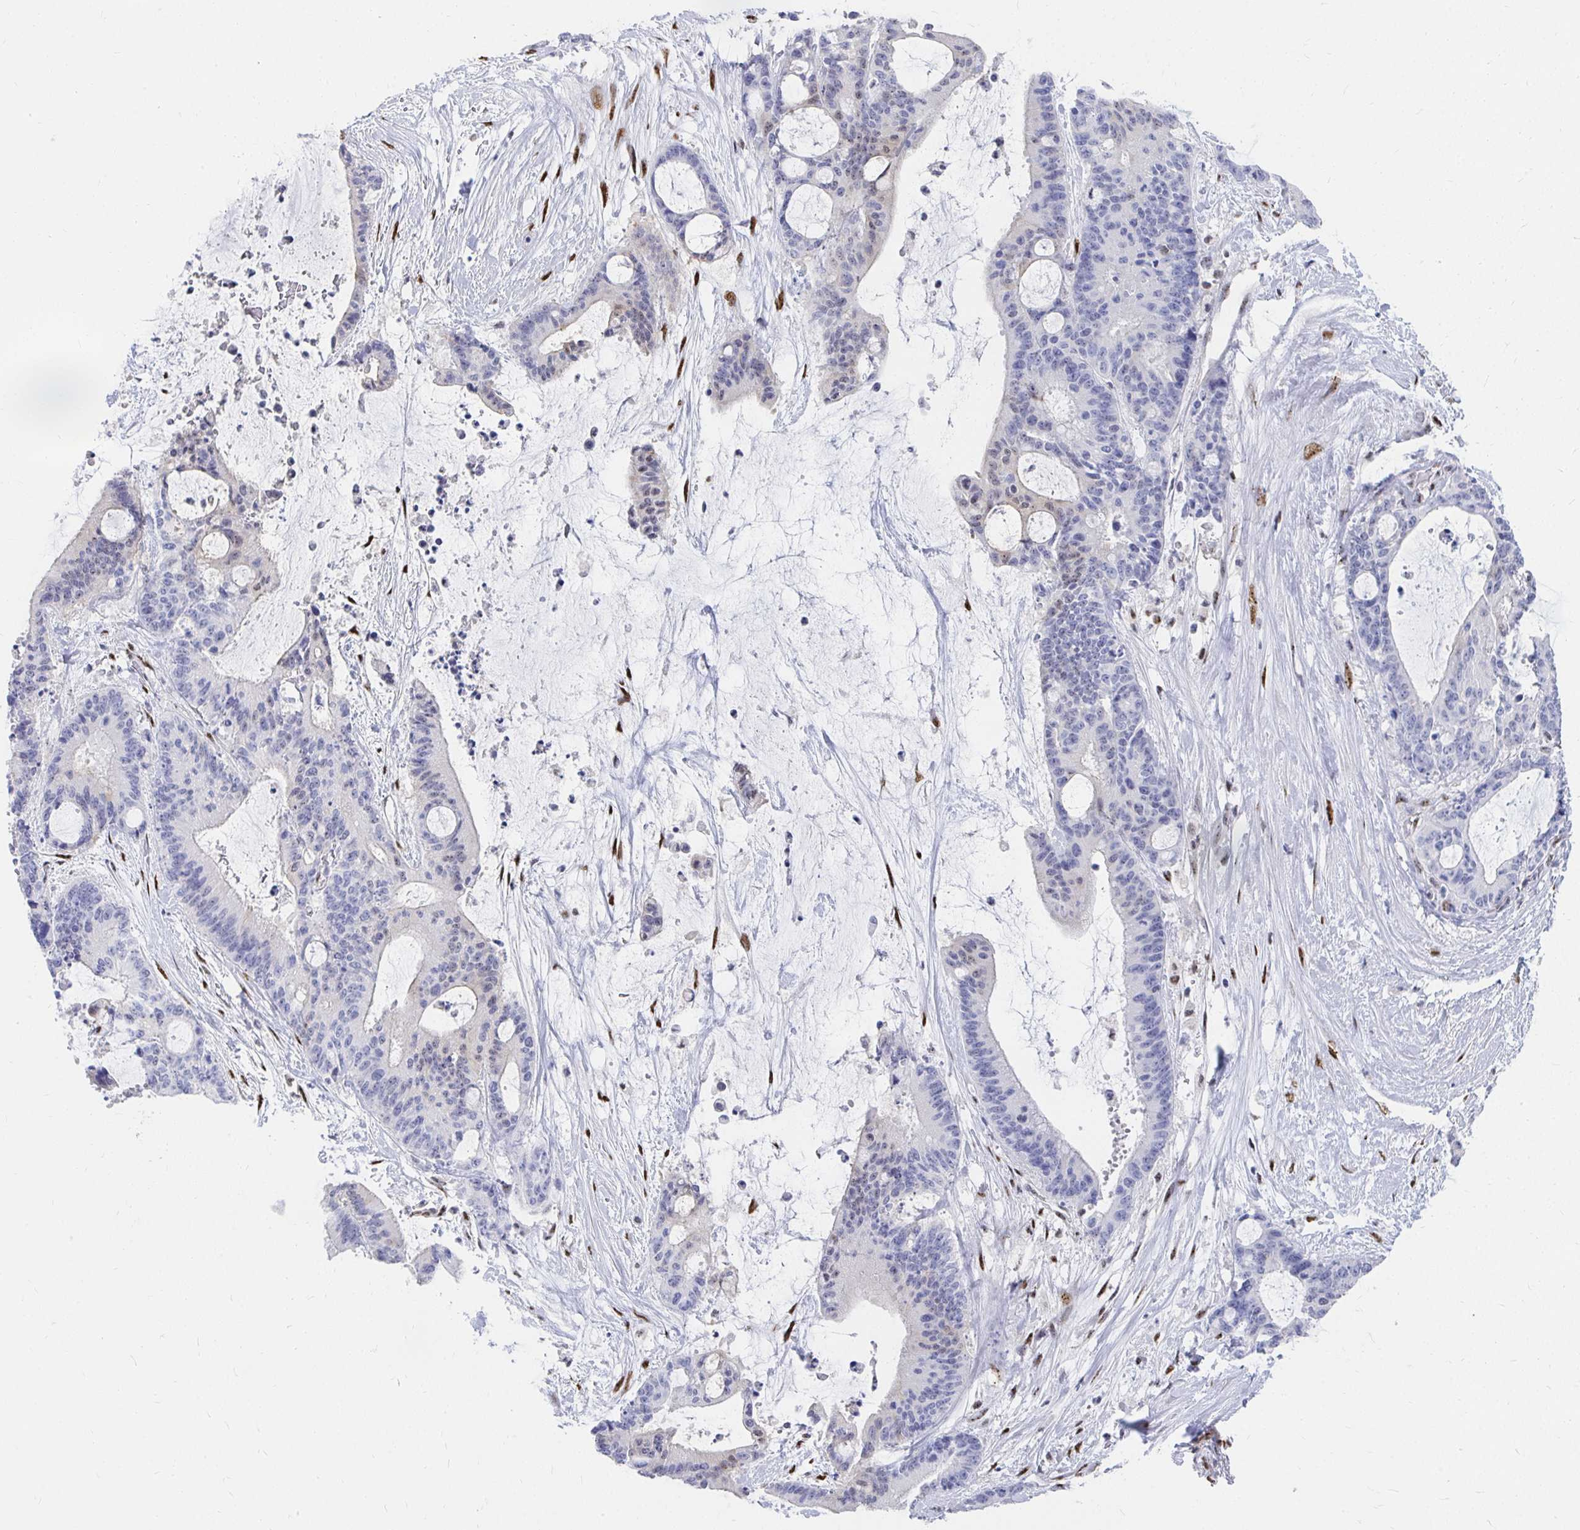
{"staining": {"intensity": "negative", "quantity": "none", "location": "none"}, "tissue": "liver cancer", "cell_type": "Tumor cells", "image_type": "cancer", "snomed": [{"axis": "morphology", "description": "Normal tissue, NOS"}, {"axis": "morphology", "description": "Cholangiocarcinoma"}, {"axis": "topography", "description": "Liver"}, {"axis": "topography", "description": "Peripheral nerve tissue"}], "caption": "The histopathology image shows no significant expression in tumor cells of liver cancer (cholangiocarcinoma).", "gene": "CLIC3", "patient": {"sex": "female", "age": 73}}